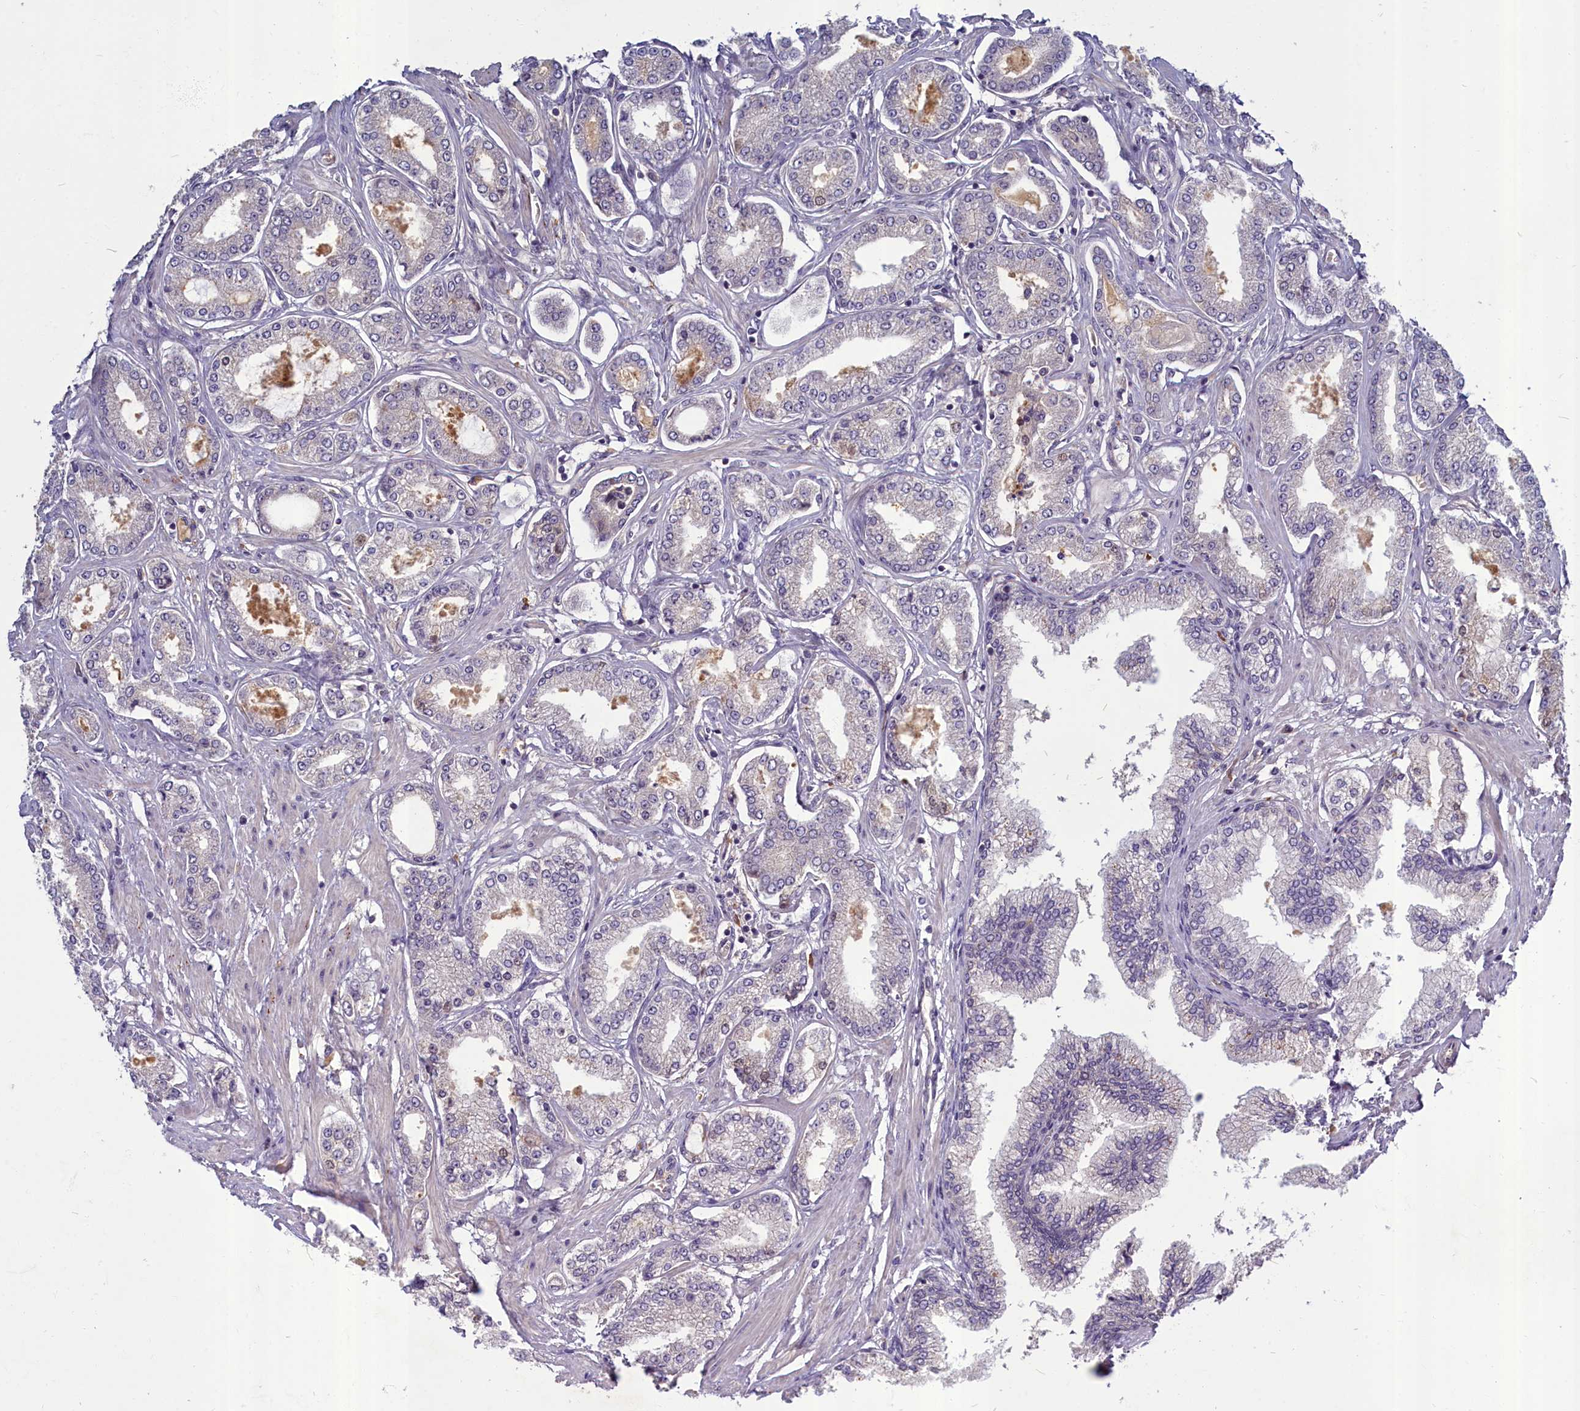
{"staining": {"intensity": "negative", "quantity": "none", "location": "none"}, "tissue": "prostate cancer", "cell_type": "Tumor cells", "image_type": "cancer", "snomed": [{"axis": "morphology", "description": "Adenocarcinoma, Low grade"}, {"axis": "topography", "description": "Prostate"}], "caption": "Prostate cancer (adenocarcinoma (low-grade)) was stained to show a protein in brown. There is no significant expression in tumor cells.", "gene": "SV2C", "patient": {"sex": "male", "age": 63}}